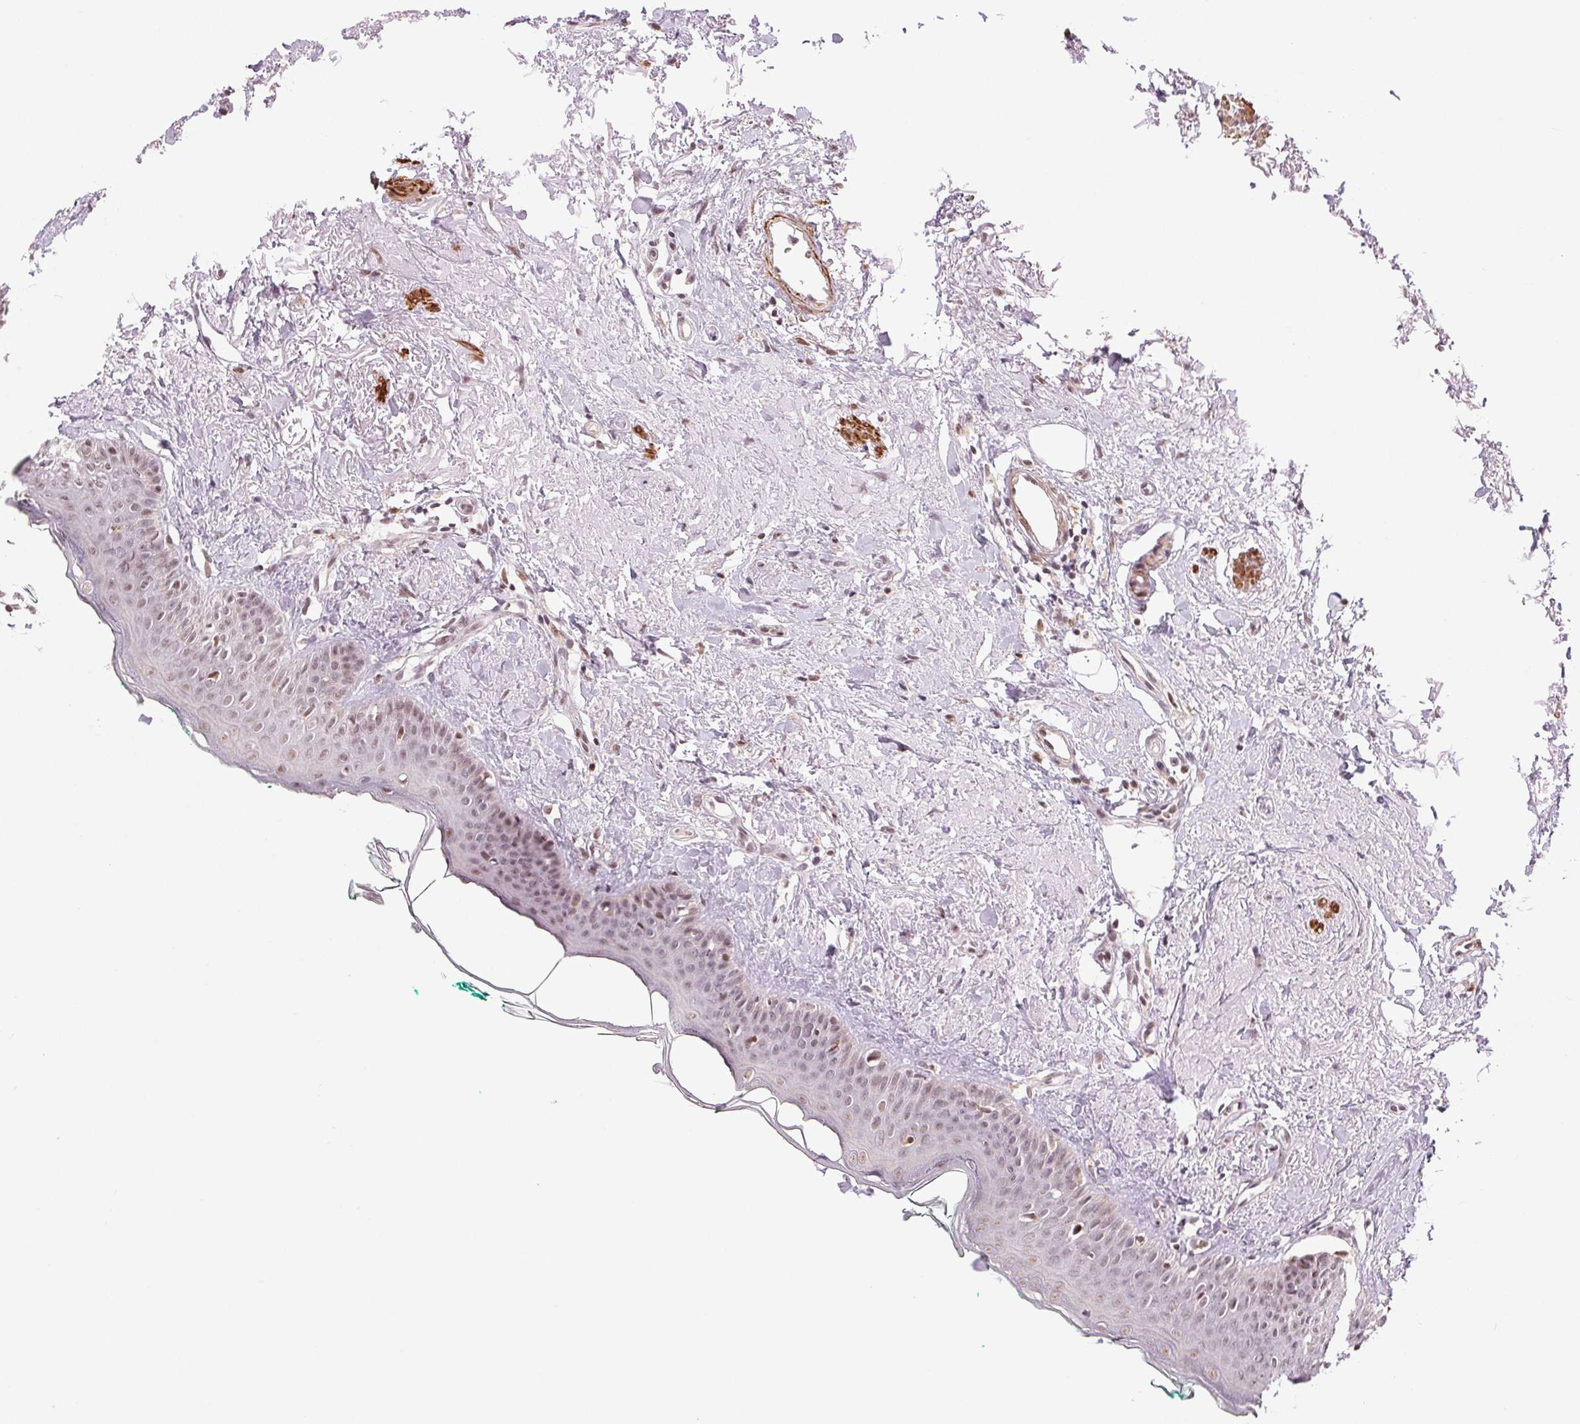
{"staining": {"intensity": "weak", "quantity": "<25%", "location": "nuclear"}, "tissue": "oral mucosa", "cell_type": "Squamous epithelial cells", "image_type": "normal", "snomed": [{"axis": "morphology", "description": "Normal tissue, NOS"}, {"axis": "topography", "description": "Oral tissue"}], "caption": "Immunohistochemical staining of unremarkable oral mucosa shows no significant positivity in squamous epithelial cells.", "gene": "HNRNPDL", "patient": {"sex": "female", "age": 70}}